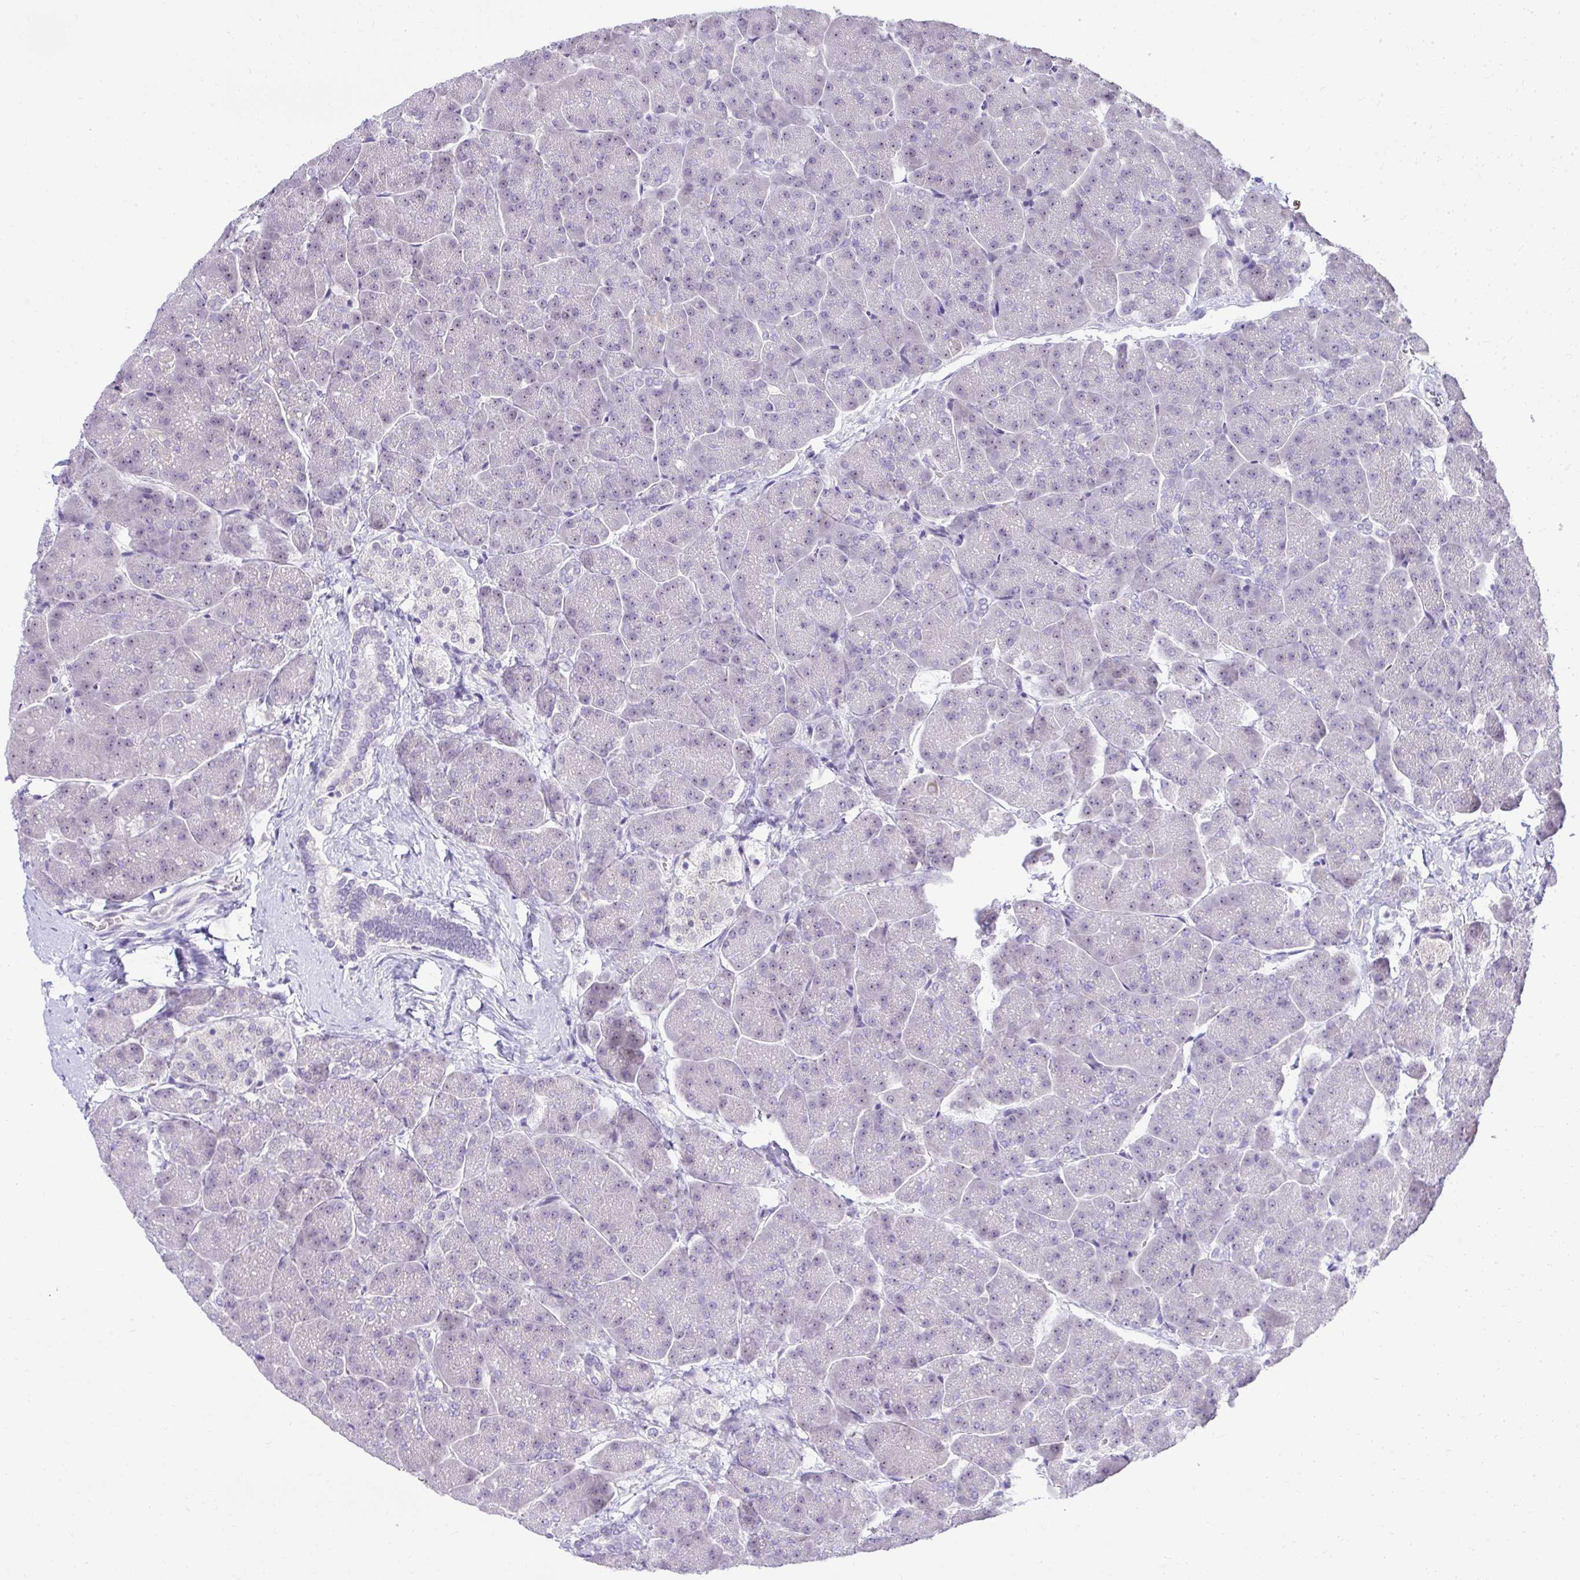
{"staining": {"intensity": "negative", "quantity": "none", "location": "none"}, "tissue": "pancreas", "cell_type": "Exocrine glandular cells", "image_type": "normal", "snomed": [{"axis": "morphology", "description": "Normal tissue, NOS"}, {"axis": "topography", "description": "Pancreas"}, {"axis": "topography", "description": "Peripheral nerve tissue"}], "caption": "Exocrine glandular cells show no significant protein expression in benign pancreas. The staining is performed using DAB (3,3'-diaminobenzidine) brown chromogen with nuclei counter-stained in using hematoxylin.", "gene": "EID3", "patient": {"sex": "male", "age": 54}}